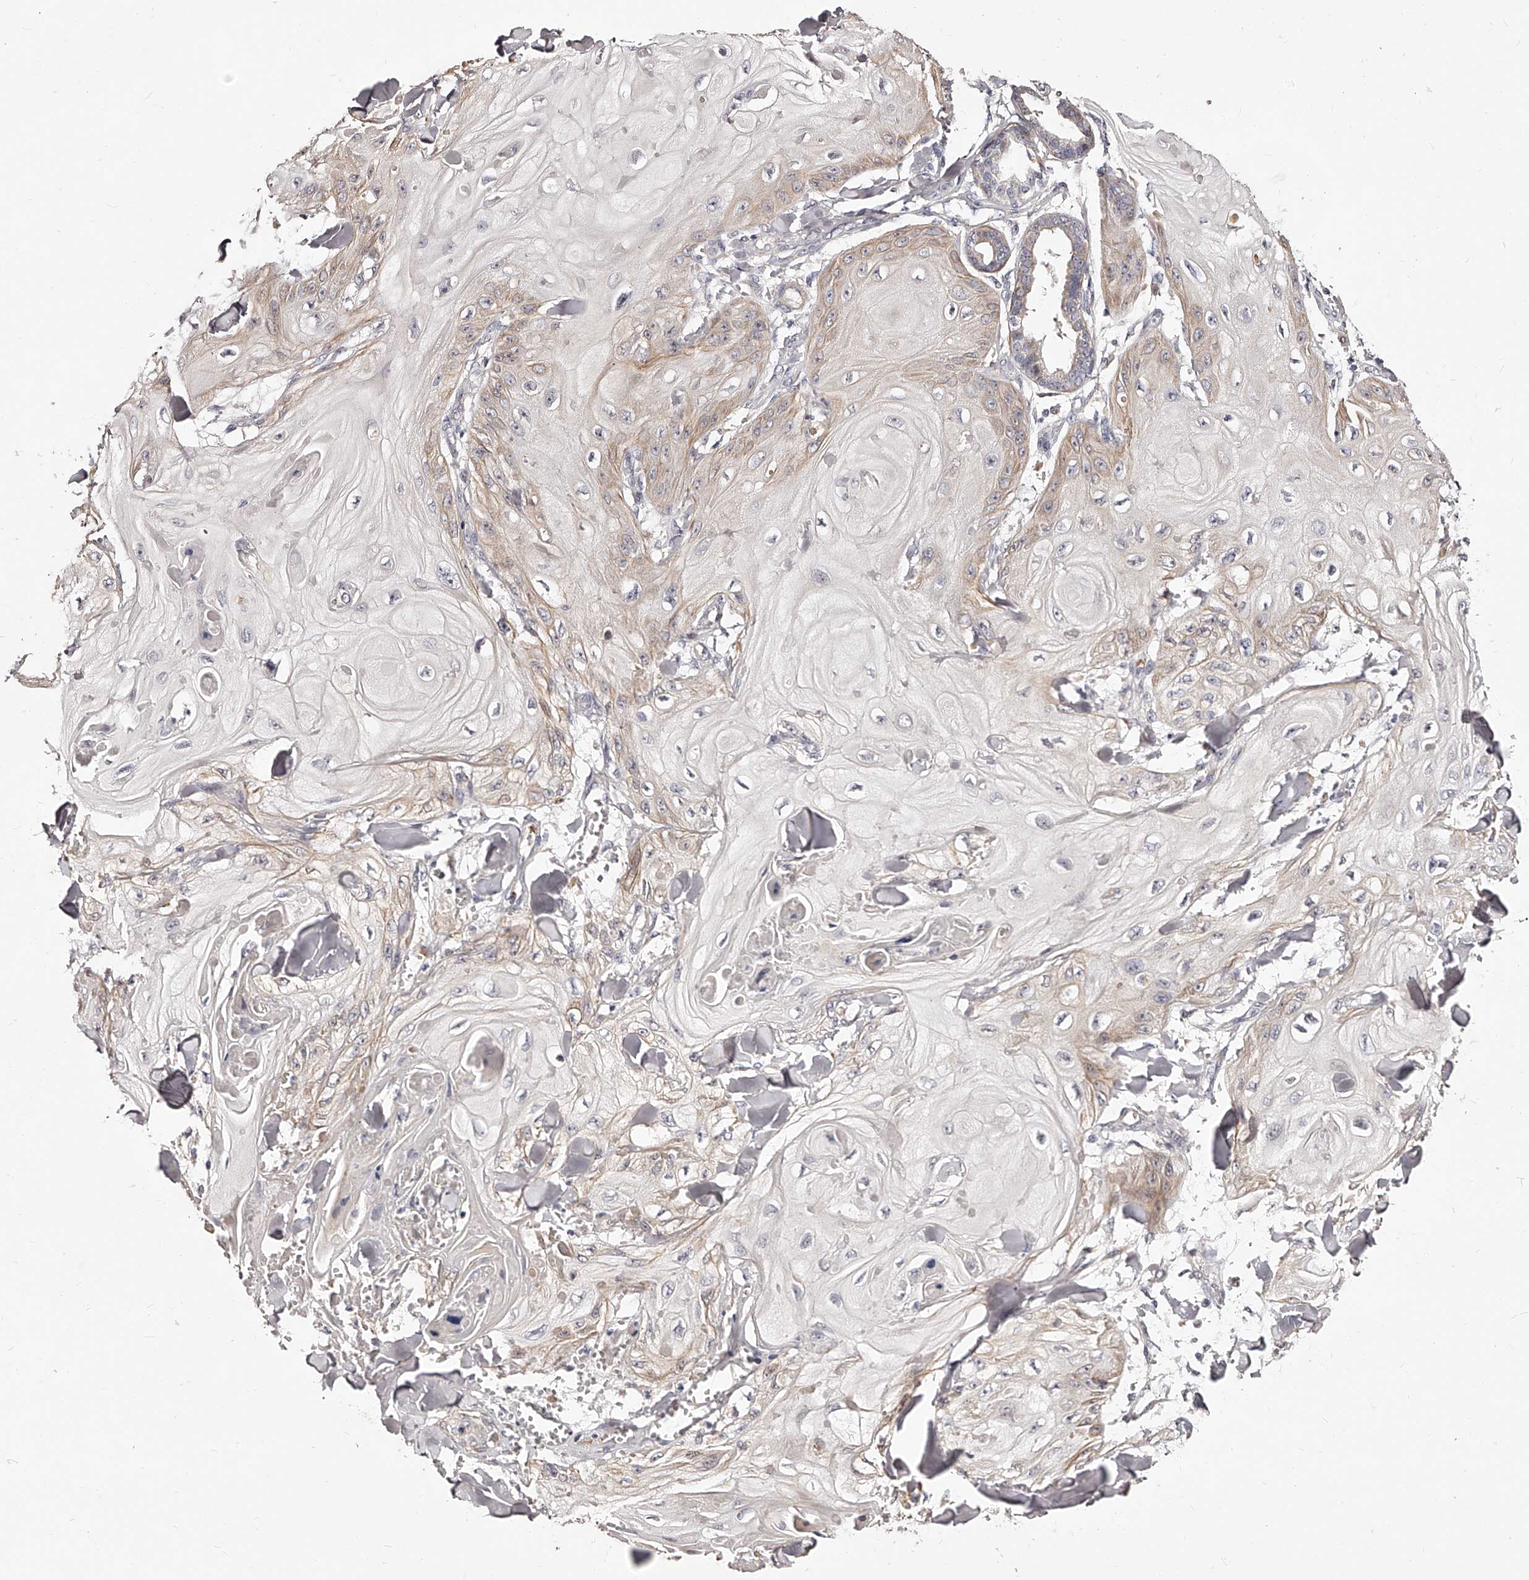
{"staining": {"intensity": "weak", "quantity": "25%-75%", "location": "cytoplasmic/membranous"}, "tissue": "skin cancer", "cell_type": "Tumor cells", "image_type": "cancer", "snomed": [{"axis": "morphology", "description": "Squamous cell carcinoma, NOS"}, {"axis": "topography", "description": "Skin"}], "caption": "Skin squamous cell carcinoma stained with a protein marker demonstrates weak staining in tumor cells.", "gene": "ZNF502", "patient": {"sex": "male", "age": 74}}